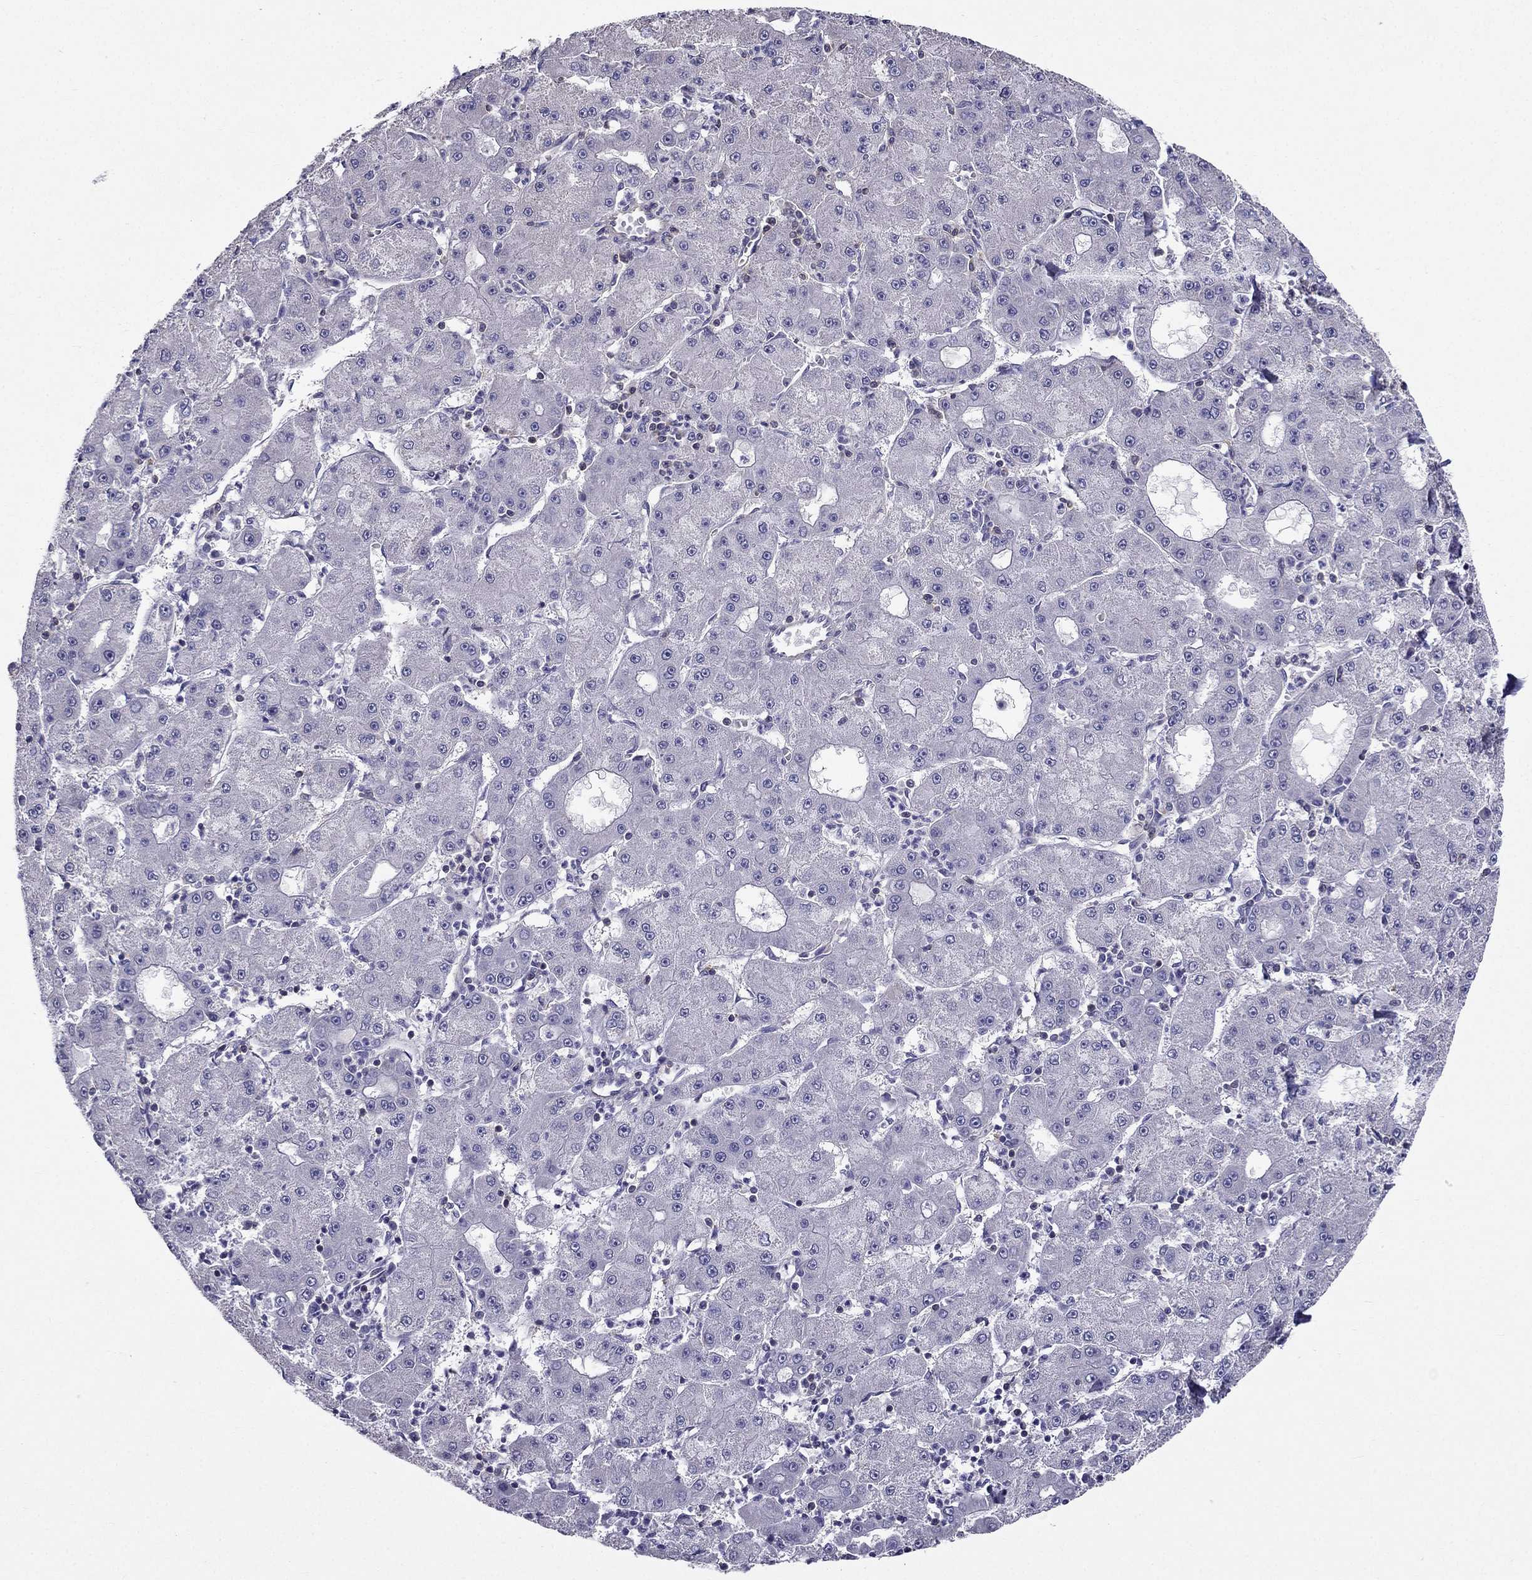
{"staining": {"intensity": "negative", "quantity": "none", "location": "none"}, "tissue": "liver cancer", "cell_type": "Tumor cells", "image_type": "cancer", "snomed": [{"axis": "morphology", "description": "Carcinoma, Hepatocellular, NOS"}, {"axis": "topography", "description": "Liver"}], "caption": "Tumor cells show no significant protein expression in liver hepatocellular carcinoma. The staining is performed using DAB brown chromogen with nuclei counter-stained in using hematoxylin.", "gene": "AAK1", "patient": {"sex": "male", "age": 73}}